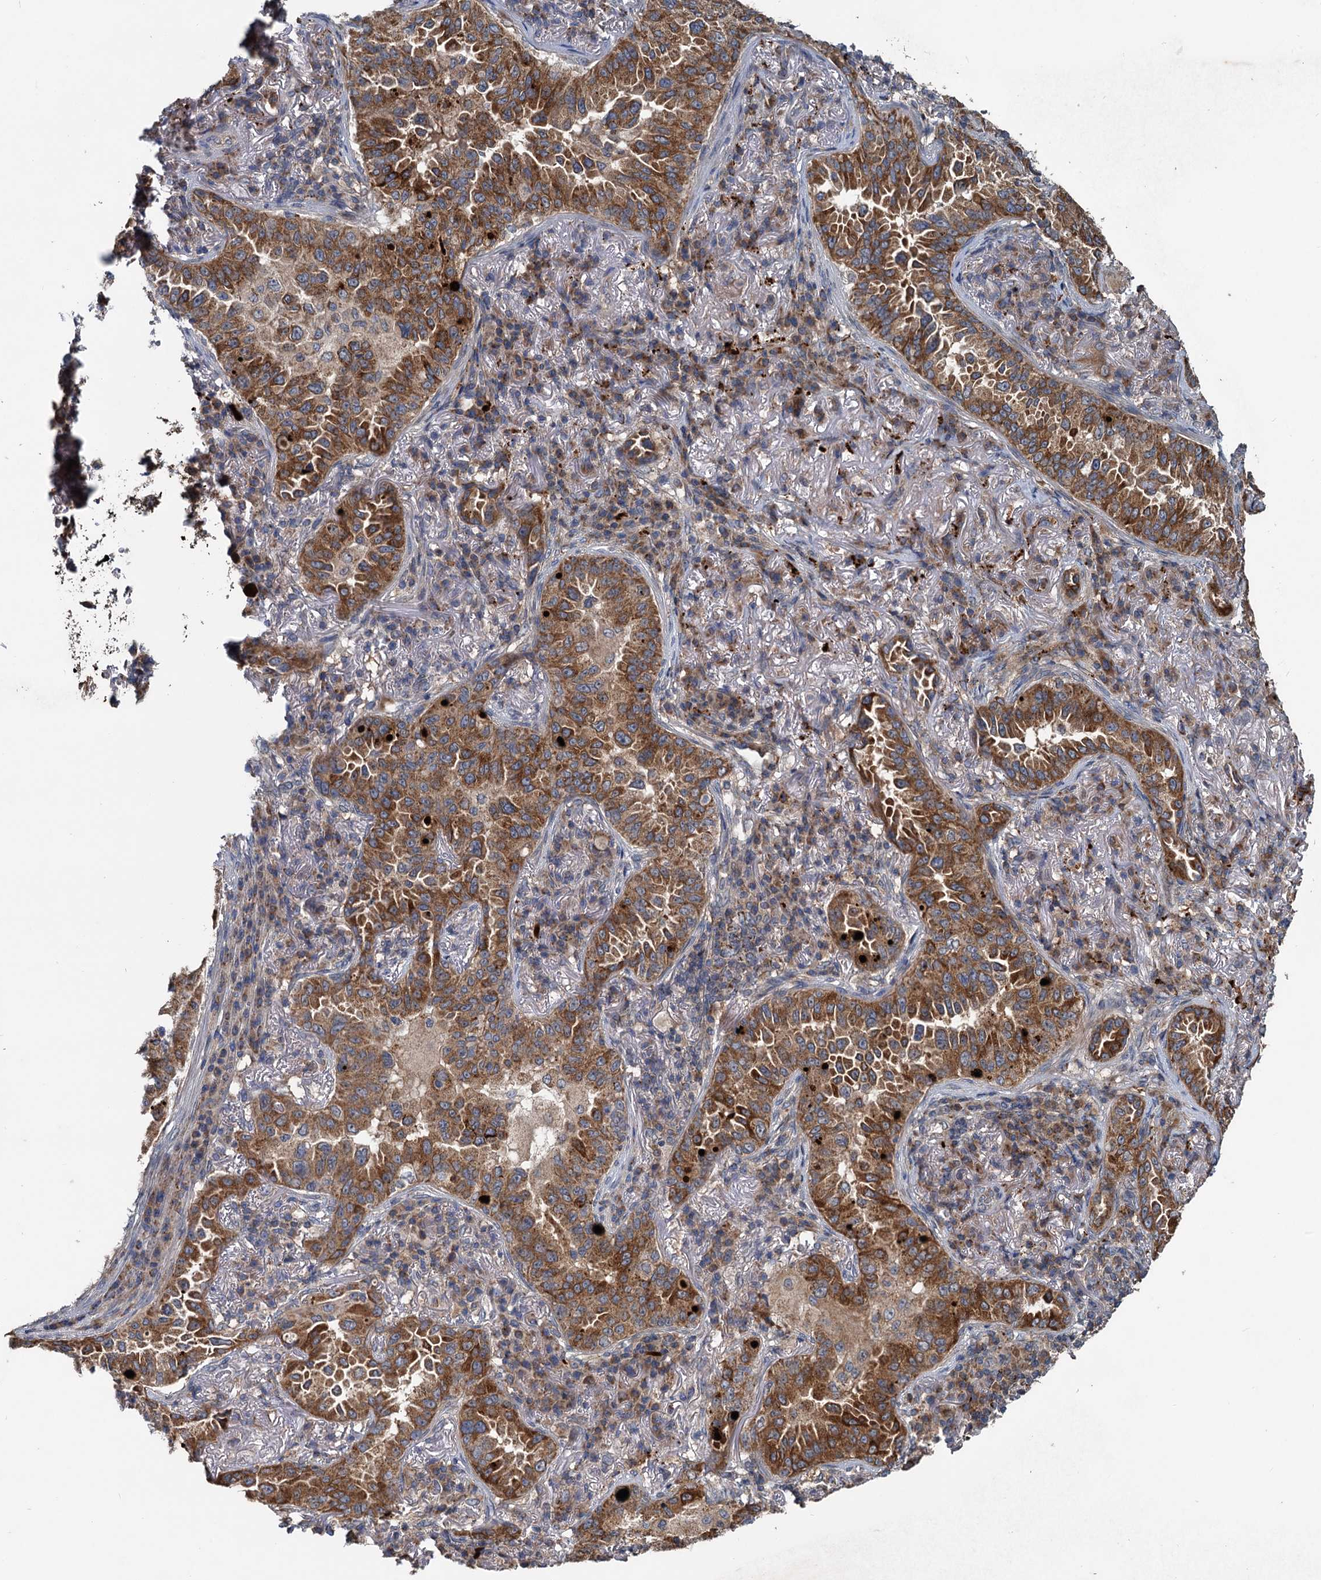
{"staining": {"intensity": "moderate", "quantity": ">75%", "location": "cytoplasmic/membranous"}, "tissue": "lung cancer", "cell_type": "Tumor cells", "image_type": "cancer", "snomed": [{"axis": "morphology", "description": "Adenocarcinoma, NOS"}, {"axis": "topography", "description": "Lung"}], "caption": "Immunohistochemistry (IHC) micrograph of human lung adenocarcinoma stained for a protein (brown), which shows medium levels of moderate cytoplasmic/membranous positivity in approximately >75% of tumor cells.", "gene": "OTUB1", "patient": {"sex": "female", "age": 69}}